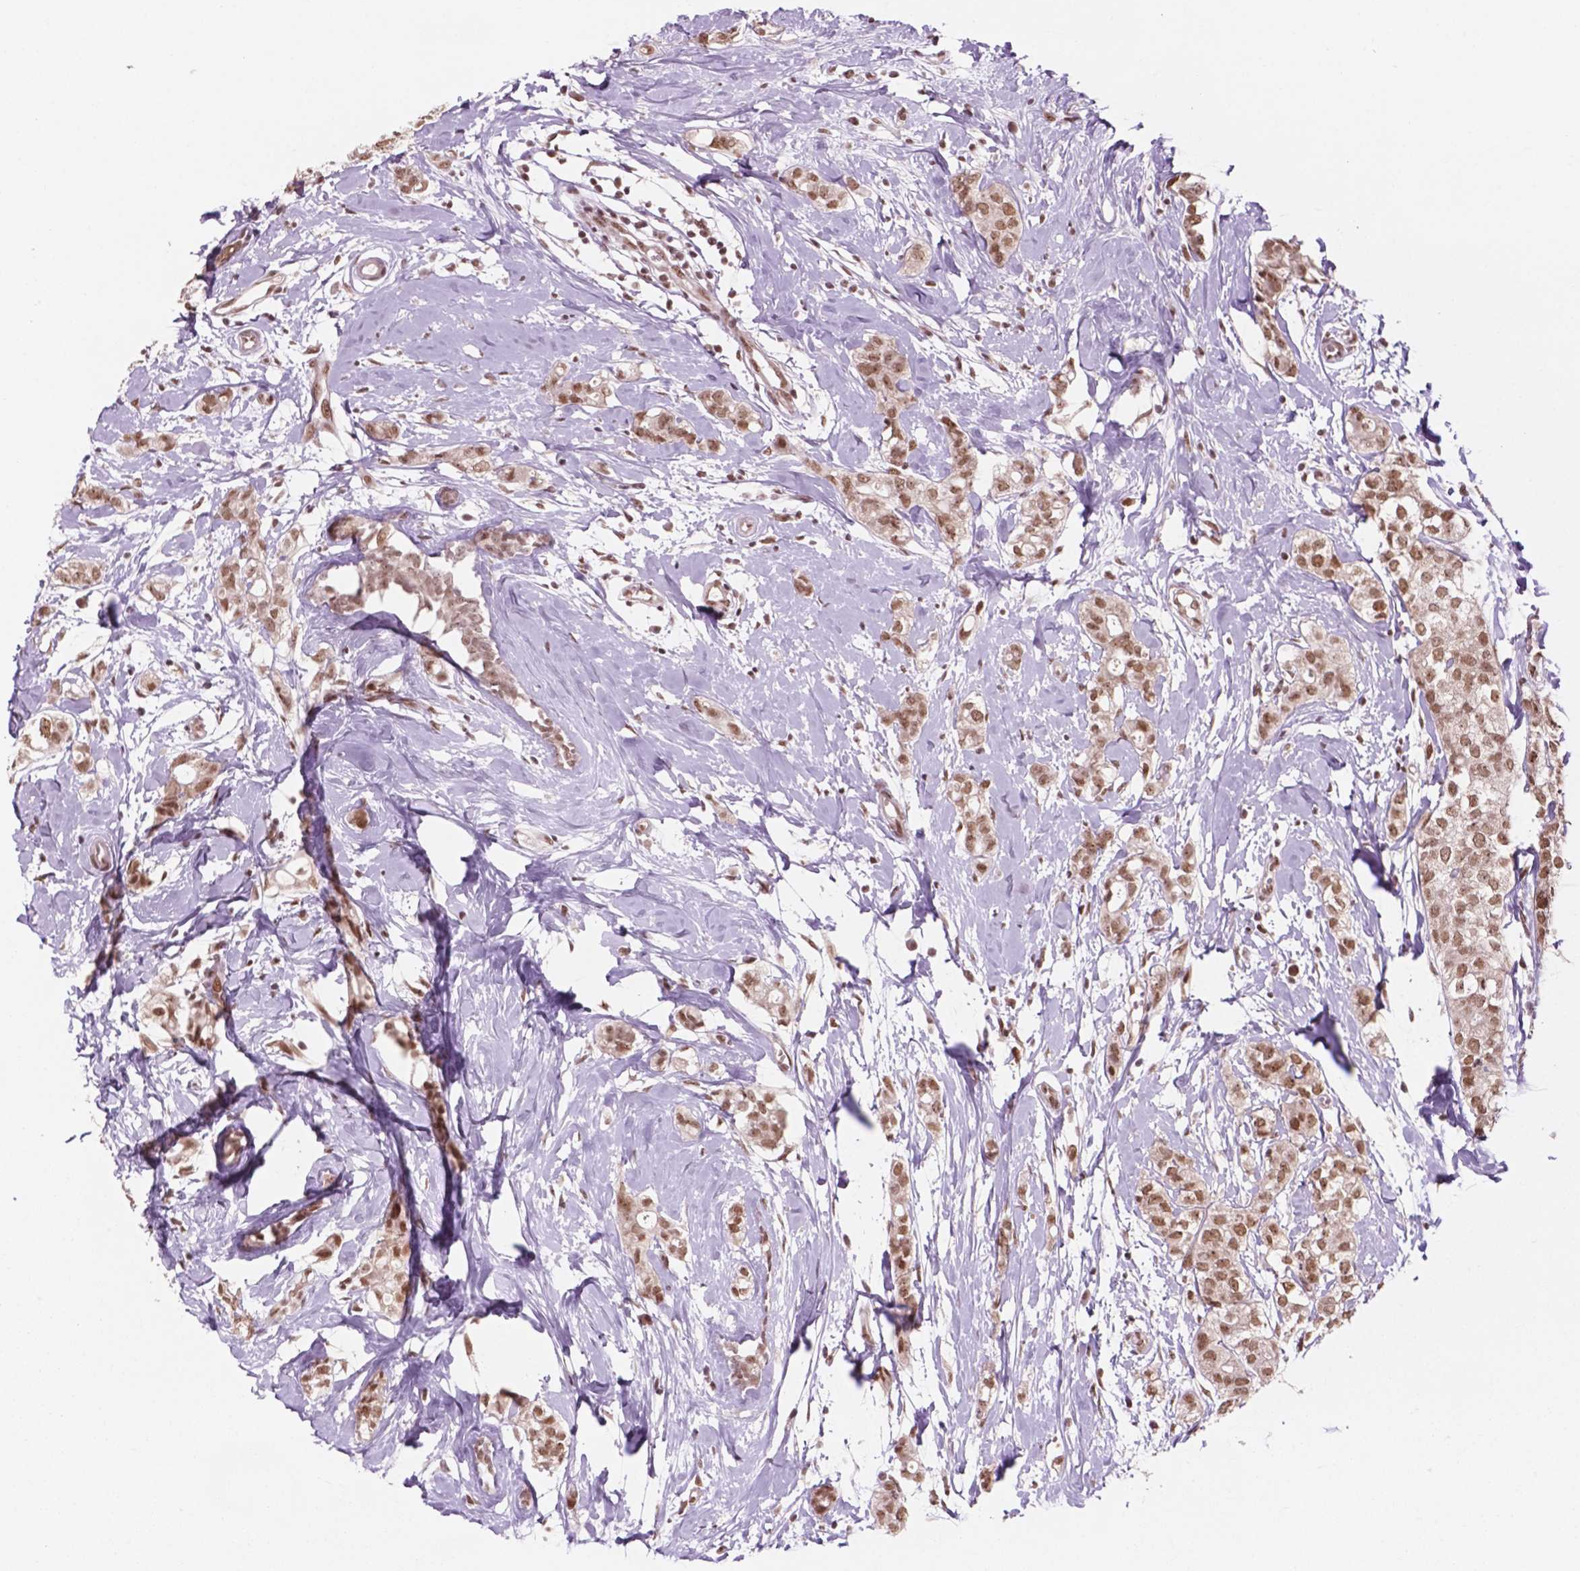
{"staining": {"intensity": "moderate", "quantity": ">75%", "location": "nuclear"}, "tissue": "breast cancer", "cell_type": "Tumor cells", "image_type": "cancer", "snomed": [{"axis": "morphology", "description": "Duct carcinoma"}, {"axis": "topography", "description": "Breast"}], "caption": "Human invasive ductal carcinoma (breast) stained with a brown dye demonstrates moderate nuclear positive staining in approximately >75% of tumor cells.", "gene": "POLR2E", "patient": {"sex": "female", "age": 40}}